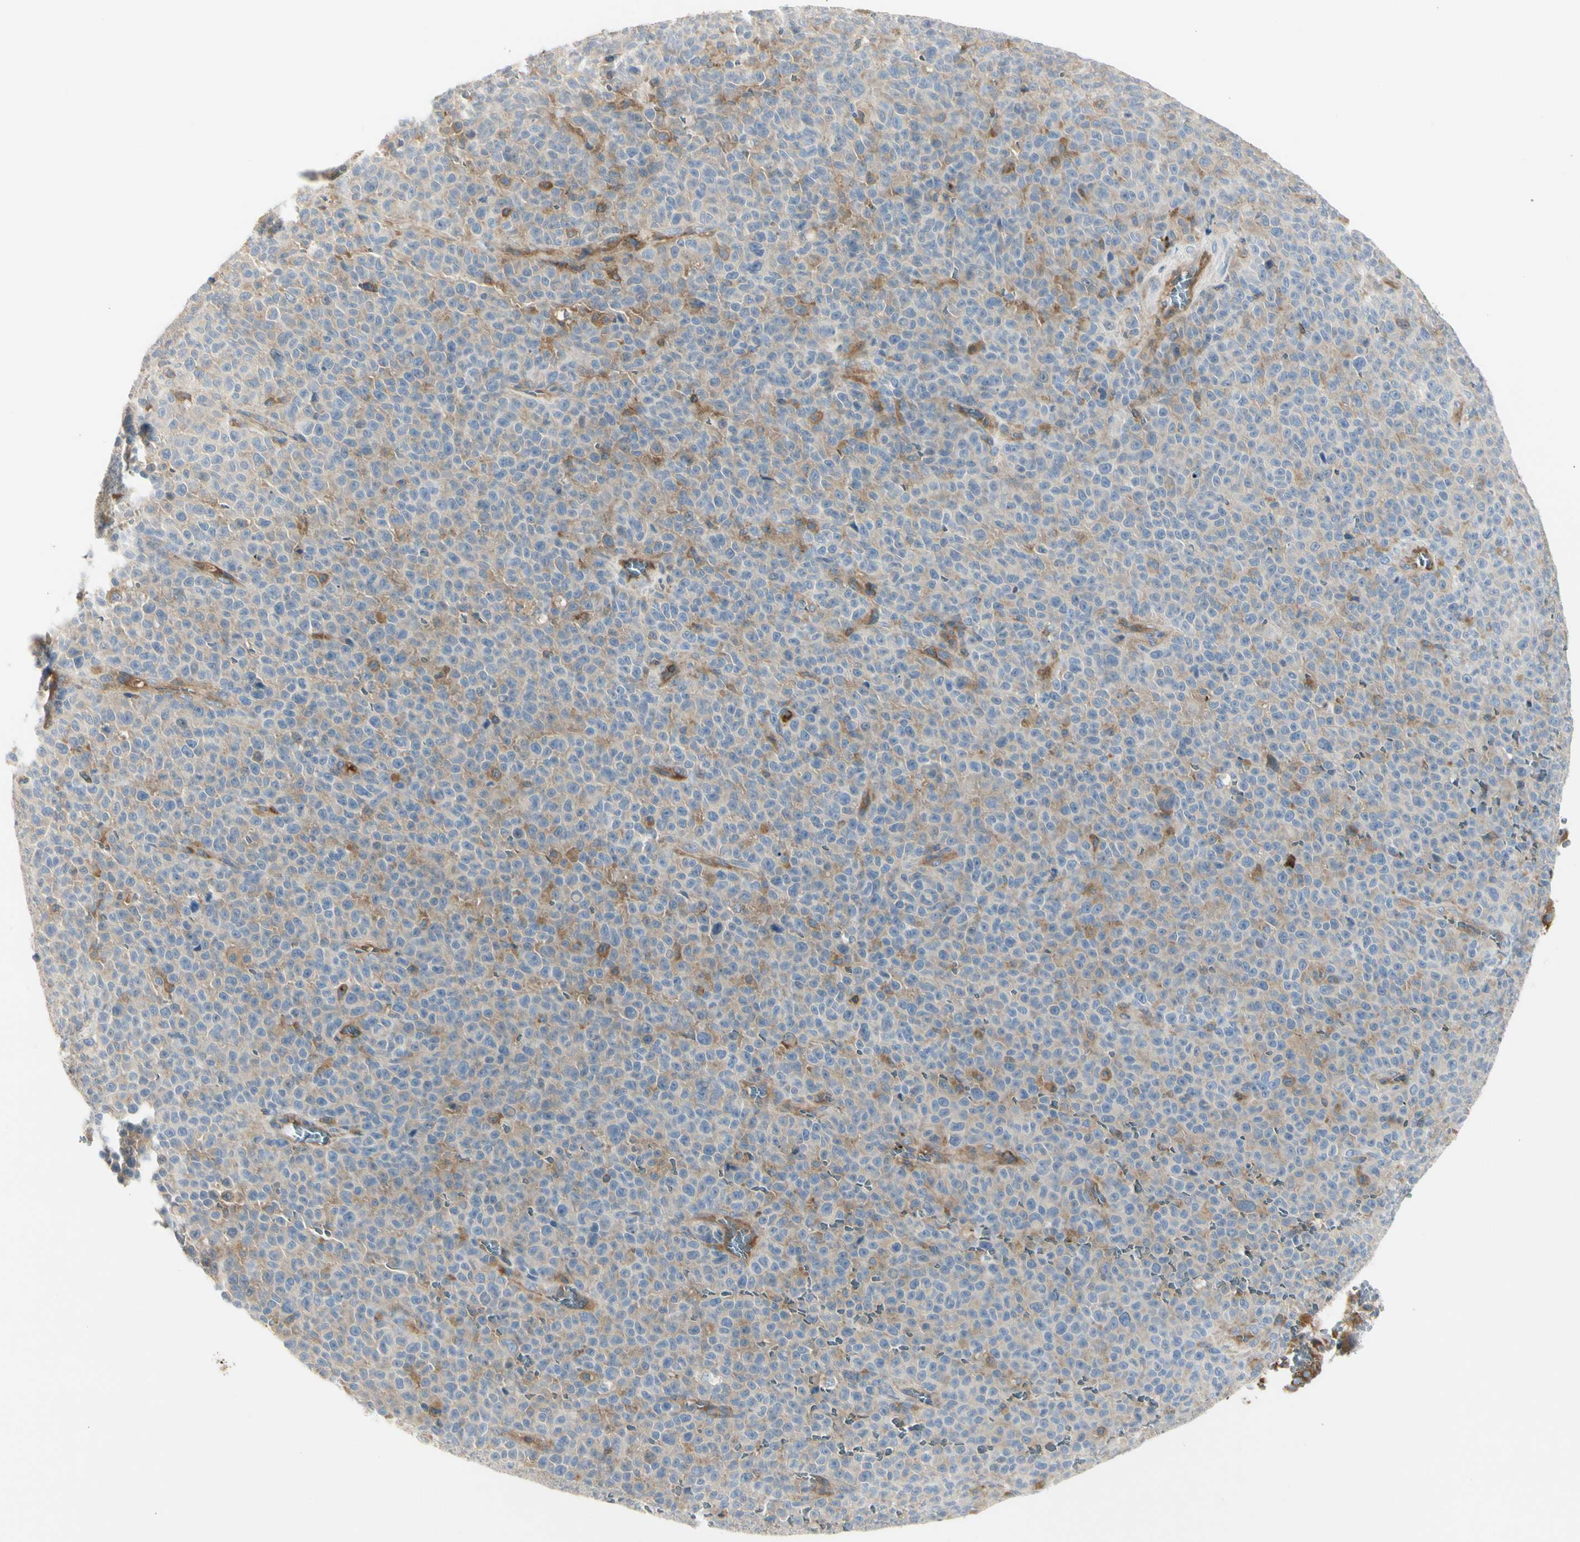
{"staining": {"intensity": "weak", "quantity": ">75%", "location": "cytoplasmic/membranous"}, "tissue": "melanoma", "cell_type": "Tumor cells", "image_type": "cancer", "snomed": [{"axis": "morphology", "description": "Malignant melanoma, NOS"}, {"axis": "topography", "description": "Skin"}], "caption": "A histopathology image of malignant melanoma stained for a protein exhibits weak cytoplasmic/membranous brown staining in tumor cells.", "gene": "NFKB2", "patient": {"sex": "female", "age": 82}}